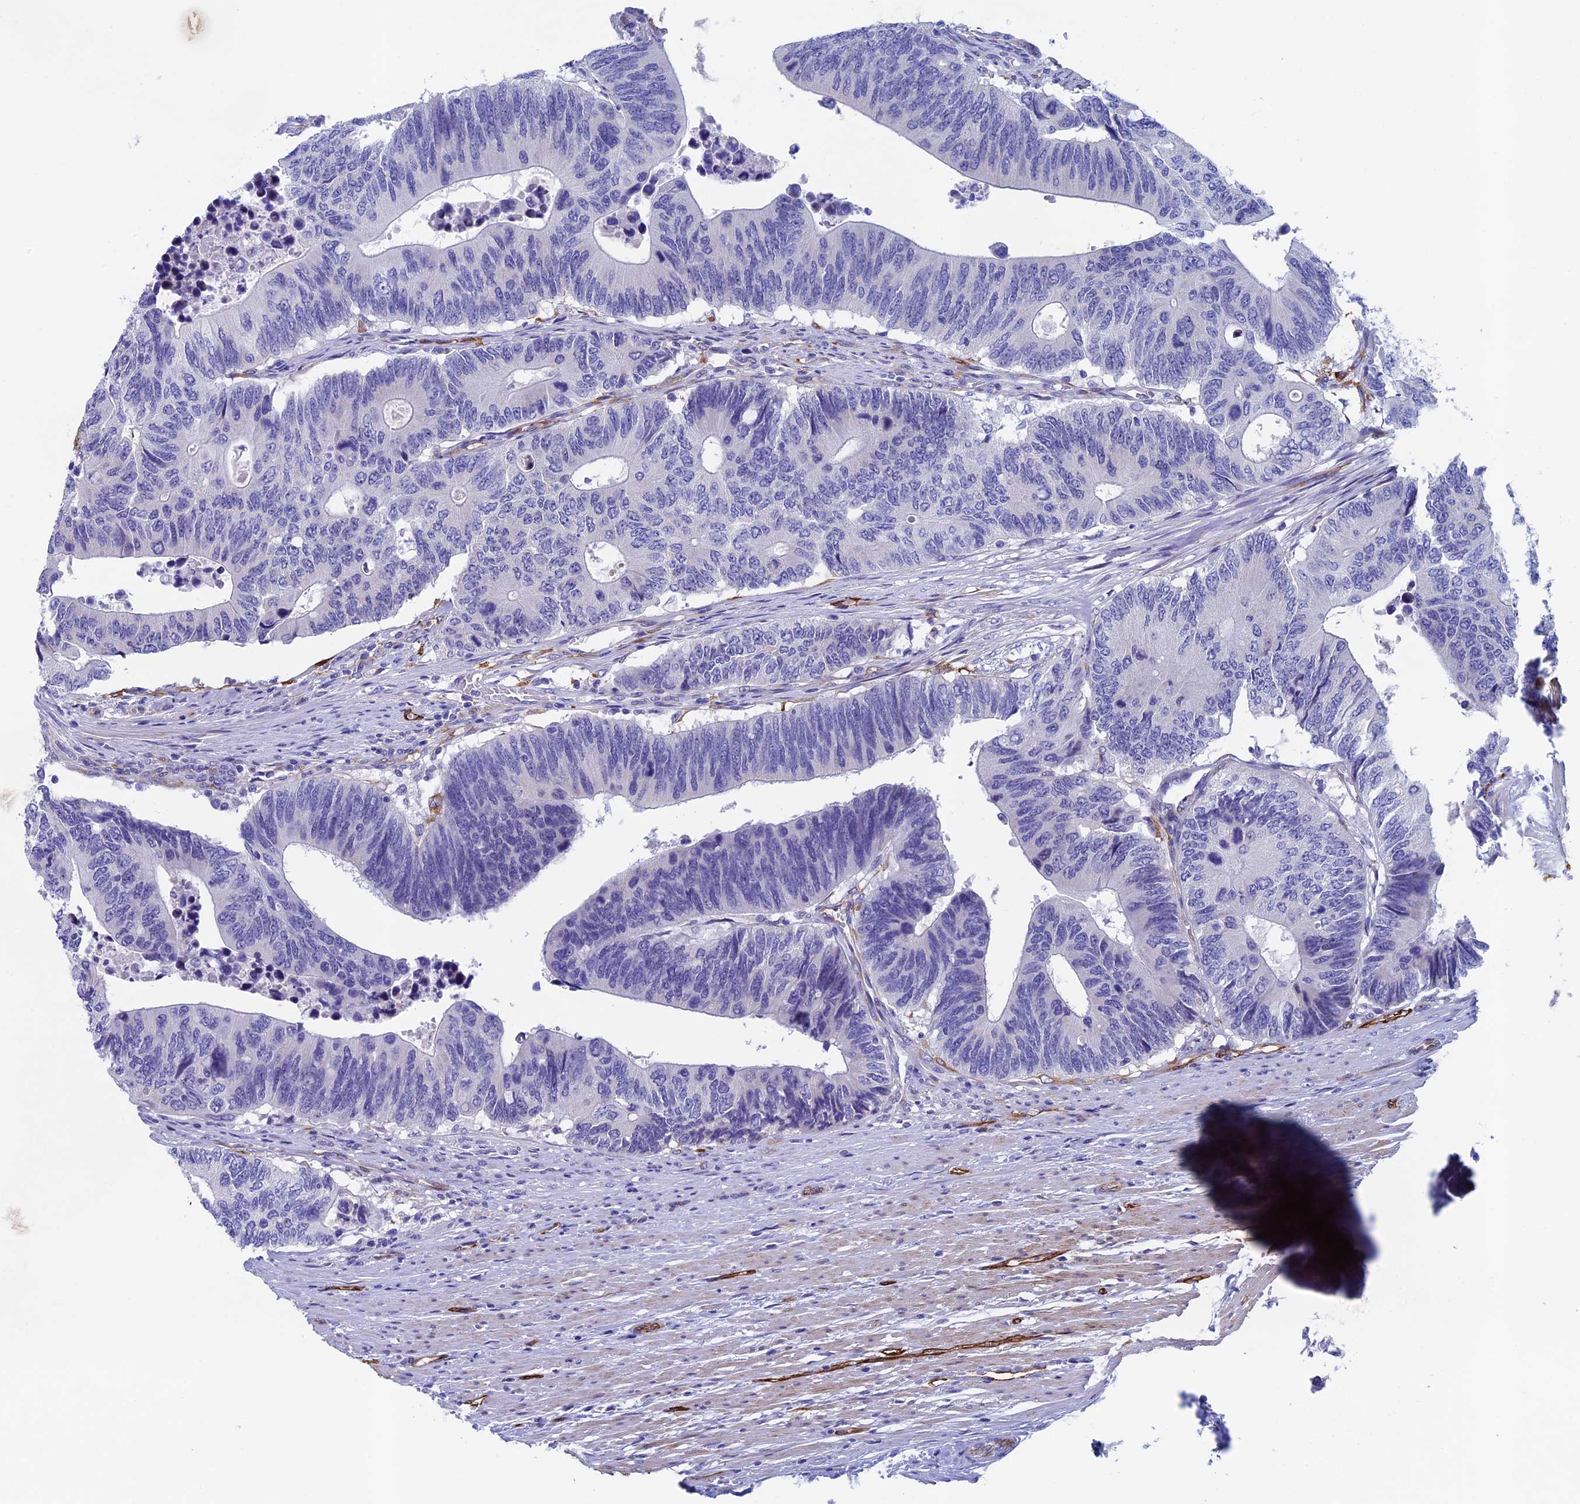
{"staining": {"intensity": "negative", "quantity": "none", "location": "none"}, "tissue": "colorectal cancer", "cell_type": "Tumor cells", "image_type": "cancer", "snomed": [{"axis": "morphology", "description": "Adenocarcinoma, NOS"}, {"axis": "topography", "description": "Colon"}], "caption": "There is no significant positivity in tumor cells of colorectal cancer (adenocarcinoma).", "gene": "INSYN1", "patient": {"sex": "male", "age": 87}}